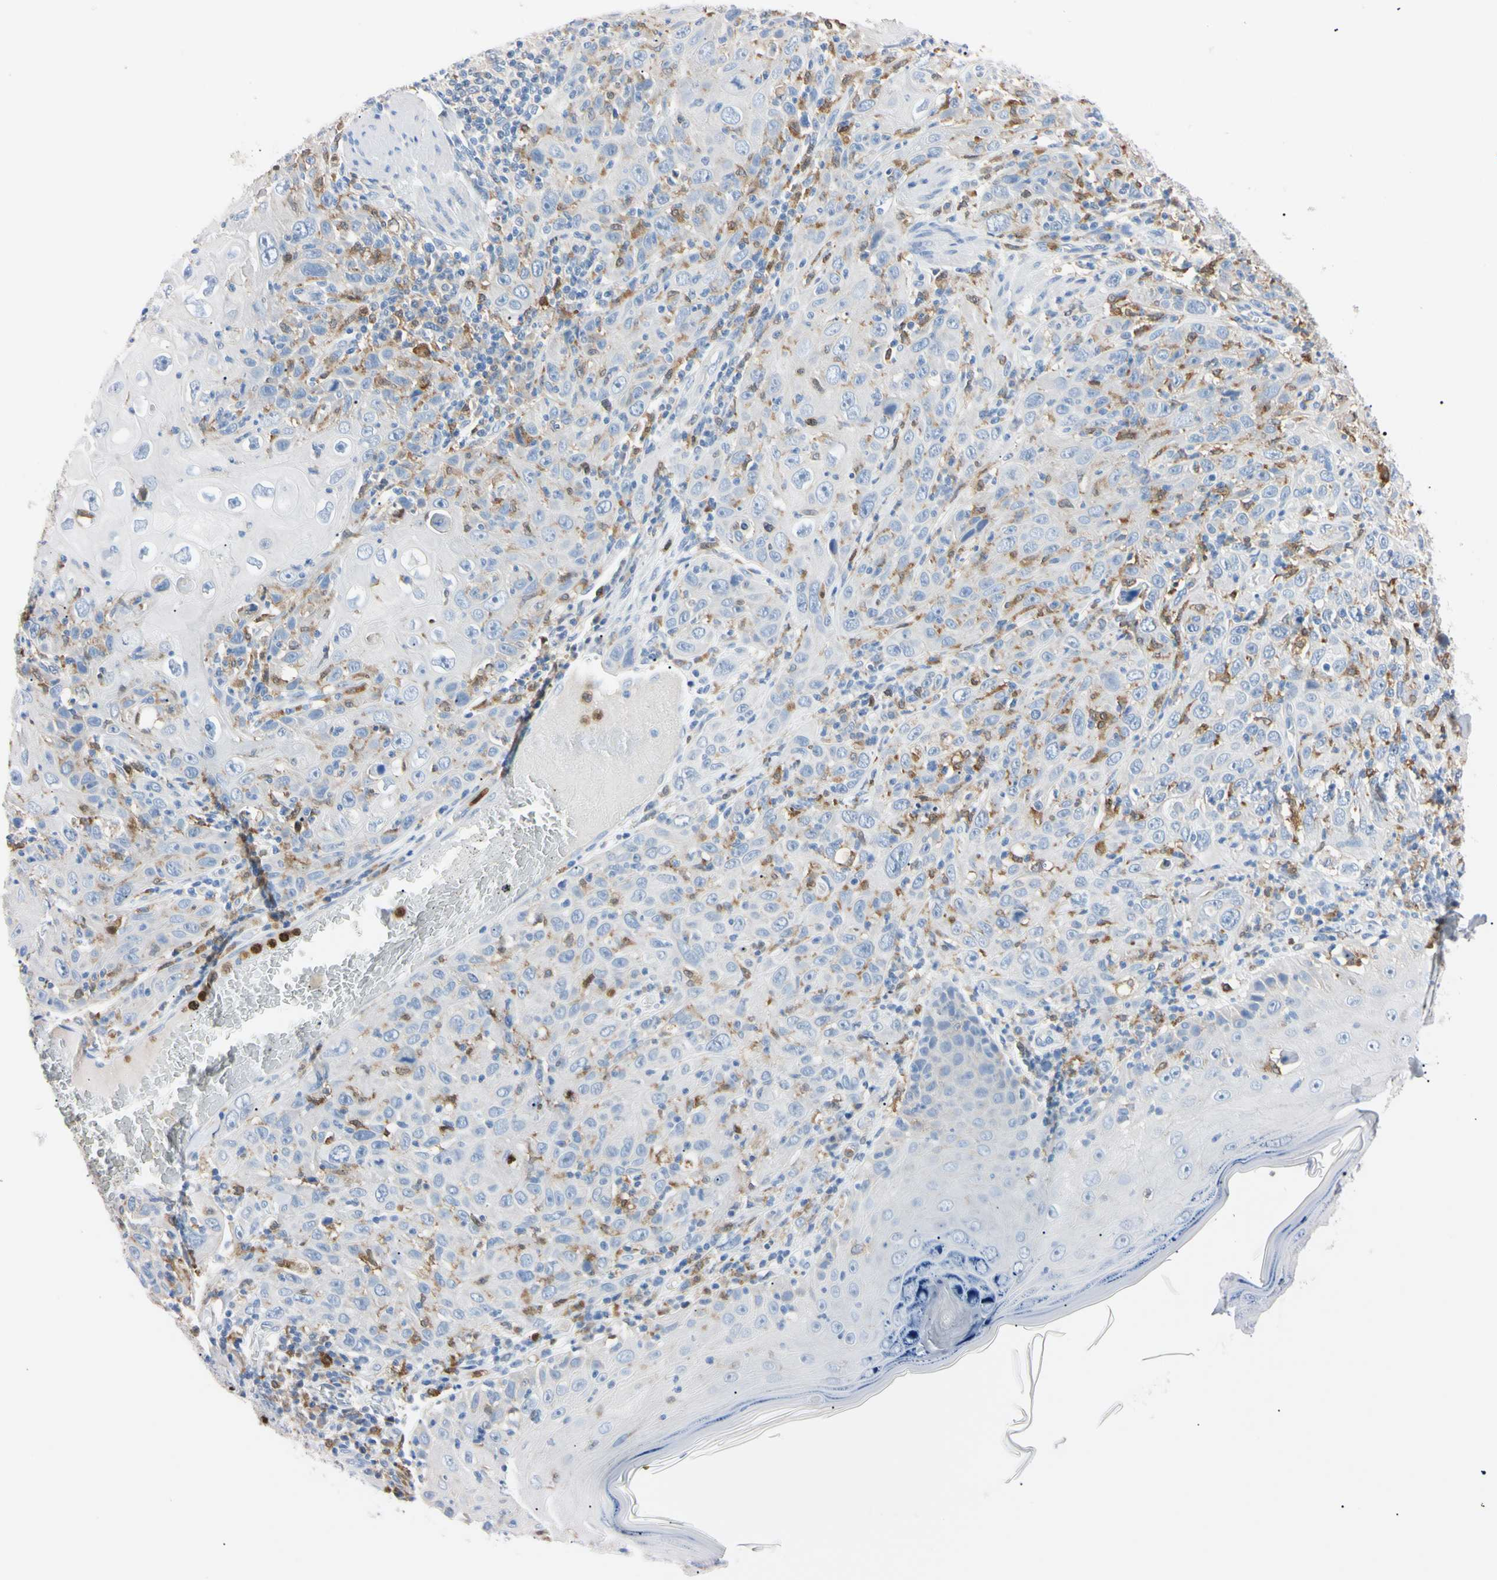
{"staining": {"intensity": "negative", "quantity": "none", "location": "none"}, "tissue": "skin cancer", "cell_type": "Tumor cells", "image_type": "cancer", "snomed": [{"axis": "morphology", "description": "Squamous cell carcinoma, NOS"}, {"axis": "topography", "description": "Skin"}], "caption": "Micrograph shows no significant protein expression in tumor cells of skin cancer (squamous cell carcinoma).", "gene": "NCF4", "patient": {"sex": "female", "age": 88}}